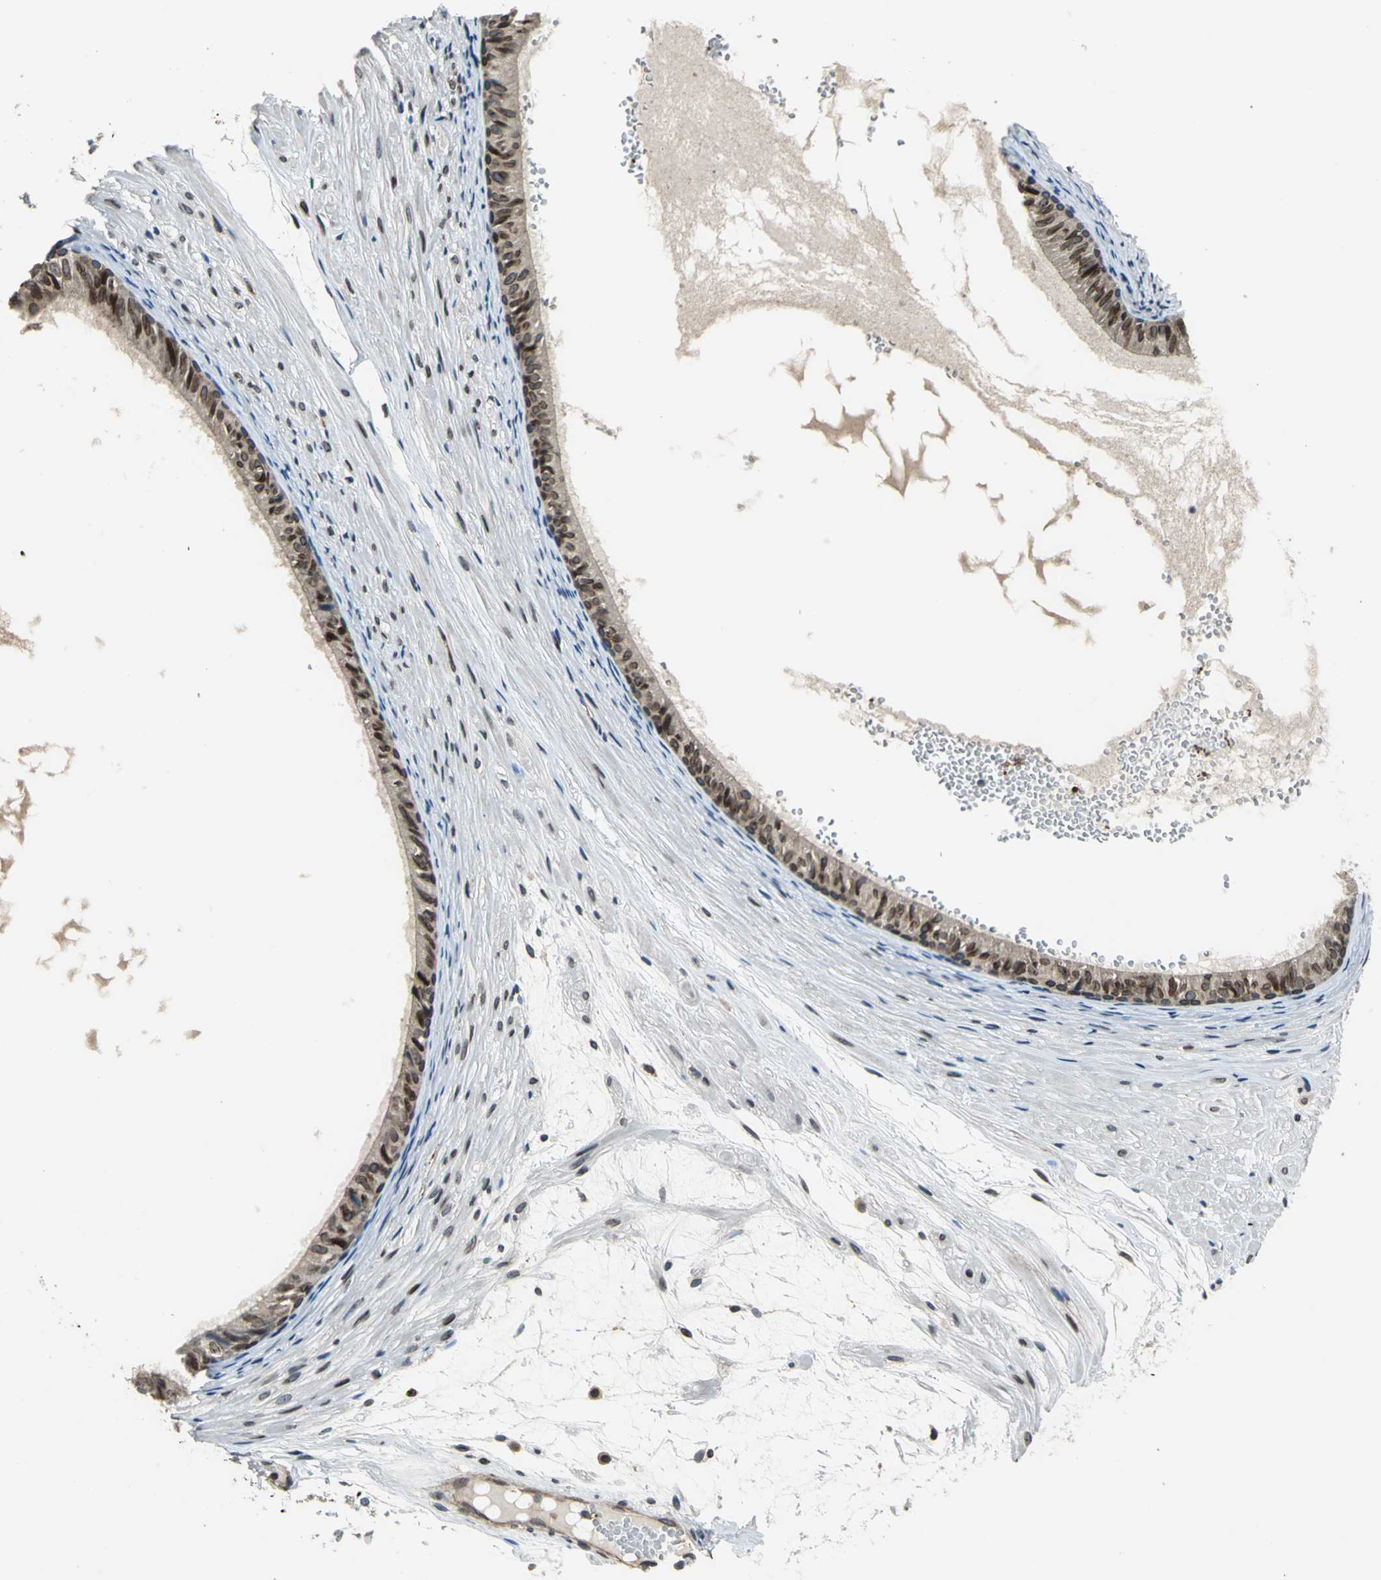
{"staining": {"intensity": "strong", "quantity": "25%-75%", "location": "cytoplasmic/membranous,nuclear"}, "tissue": "epididymis", "cell_type": "Glandular cells", "image_type": "normal", "snomed": [{"axis": "morphology", "description": "Normal tissue, NOS"}, {"axis": "morphology", "description": "Atrophy, NOS"}, {"axis": "topography", "description": "Testis"}, {"axis": "topography", "description": "Epididymis"}], "caption": "Protein expression analysis of normal human epididymis reveals strong cytoplasmic/membranous,nuclear positivity in about 25%-75% of glandular cells. The protein of interest is shown in brown color, while the nuclei are stained blue.", "gene": "BRIP1", "patient": {"sex": "male", "age": 18}}